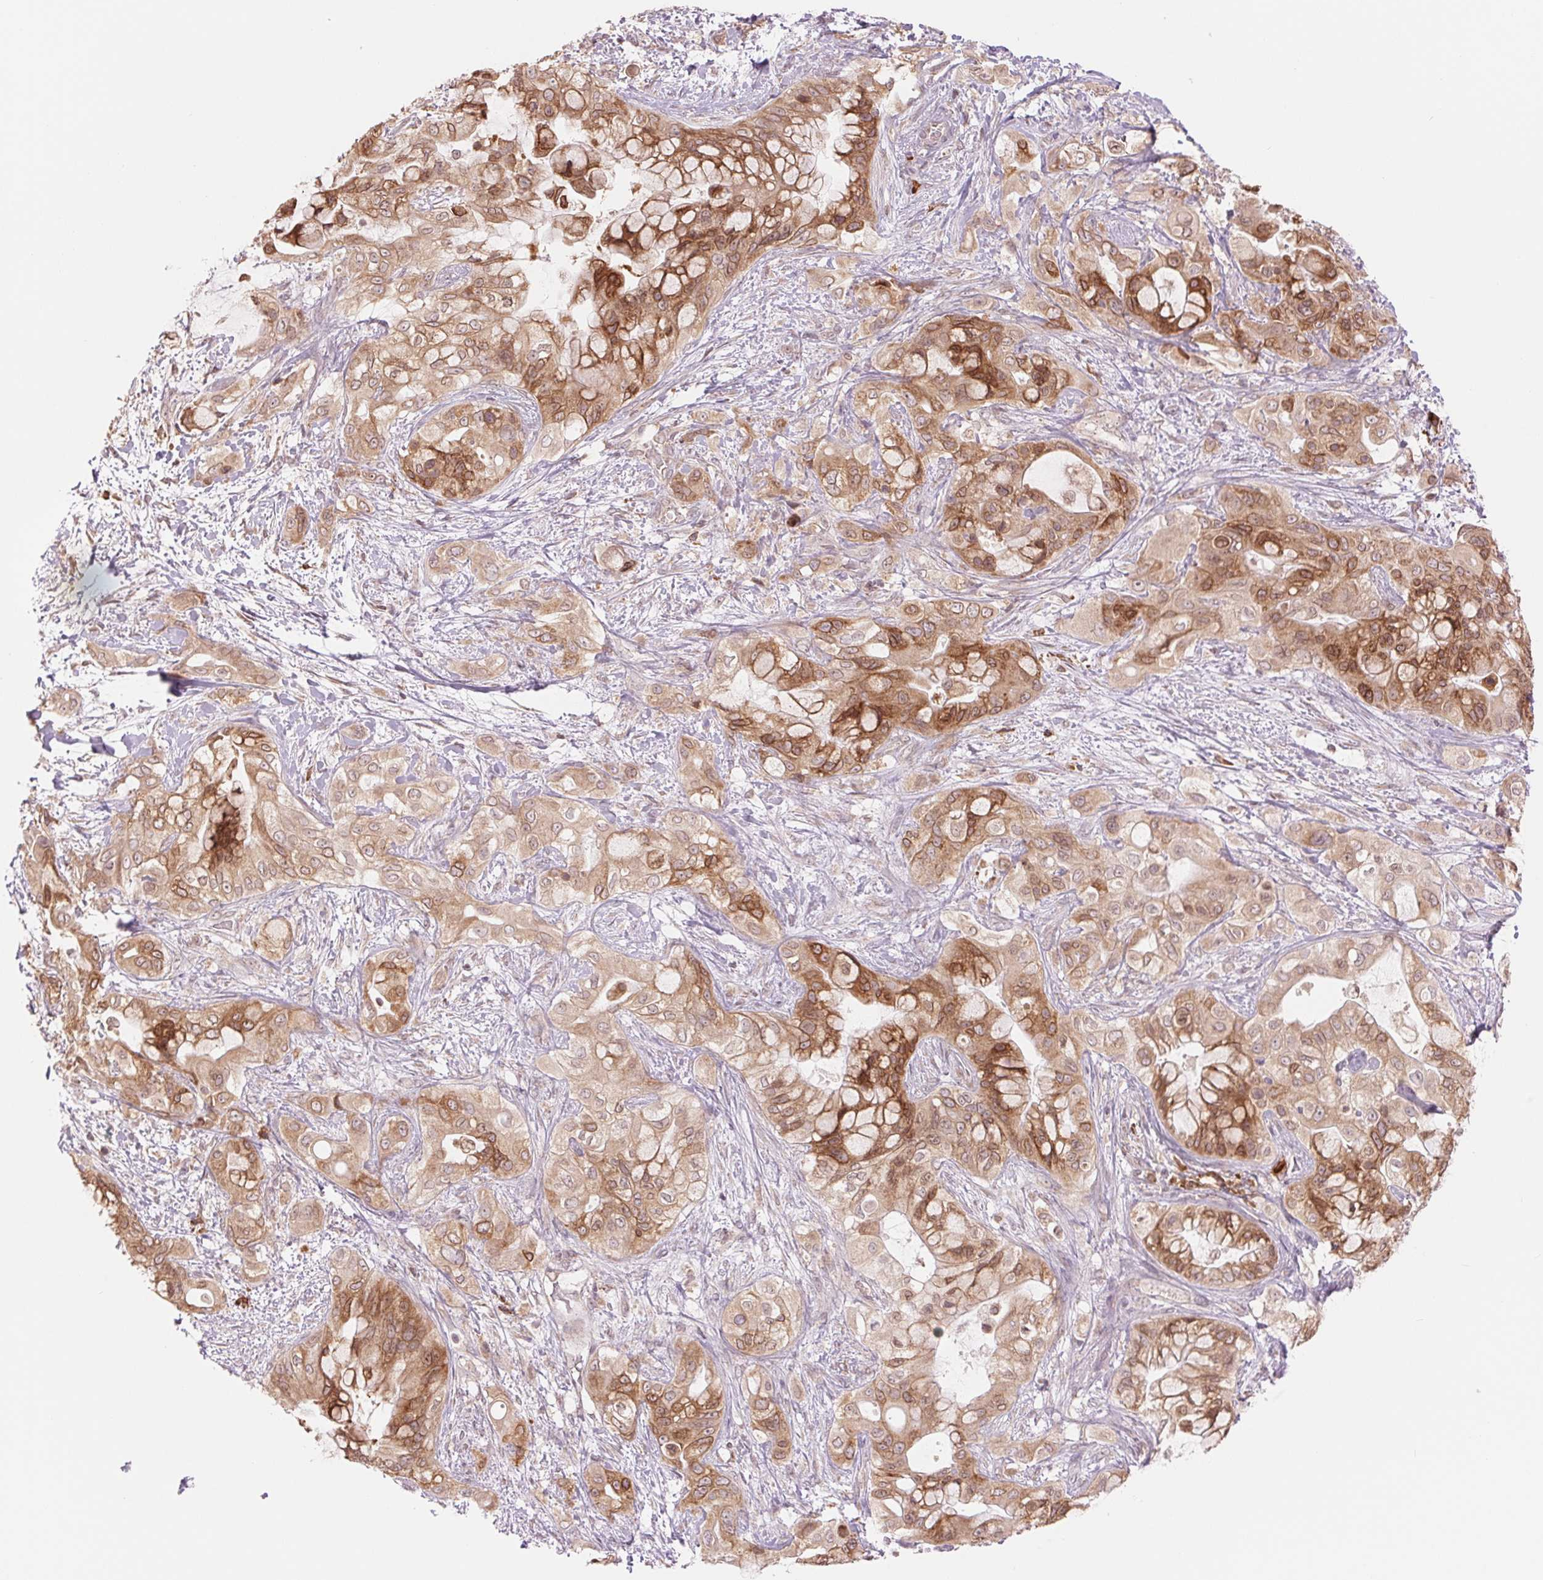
{"staining": {"intensity": "moderate", "quantity": ">75%", "location": "cytoplasmic/membranous"}, "tissue": "pancreatic cancer", "cell_type": "Tumor cells", "image_type": "cancer", "snomed": [{"axis": "morphology", "description": "Adenocarcinoma, NOS"}, {"axis": "topography", "description": "Pancreas"}], "caption": "Adenocarcinoma (pancreatic) stained with a protein marker shows moderate staining in tumor cells.", "gene": "TECR", "patient": {"sex": "male", "age": 71}}